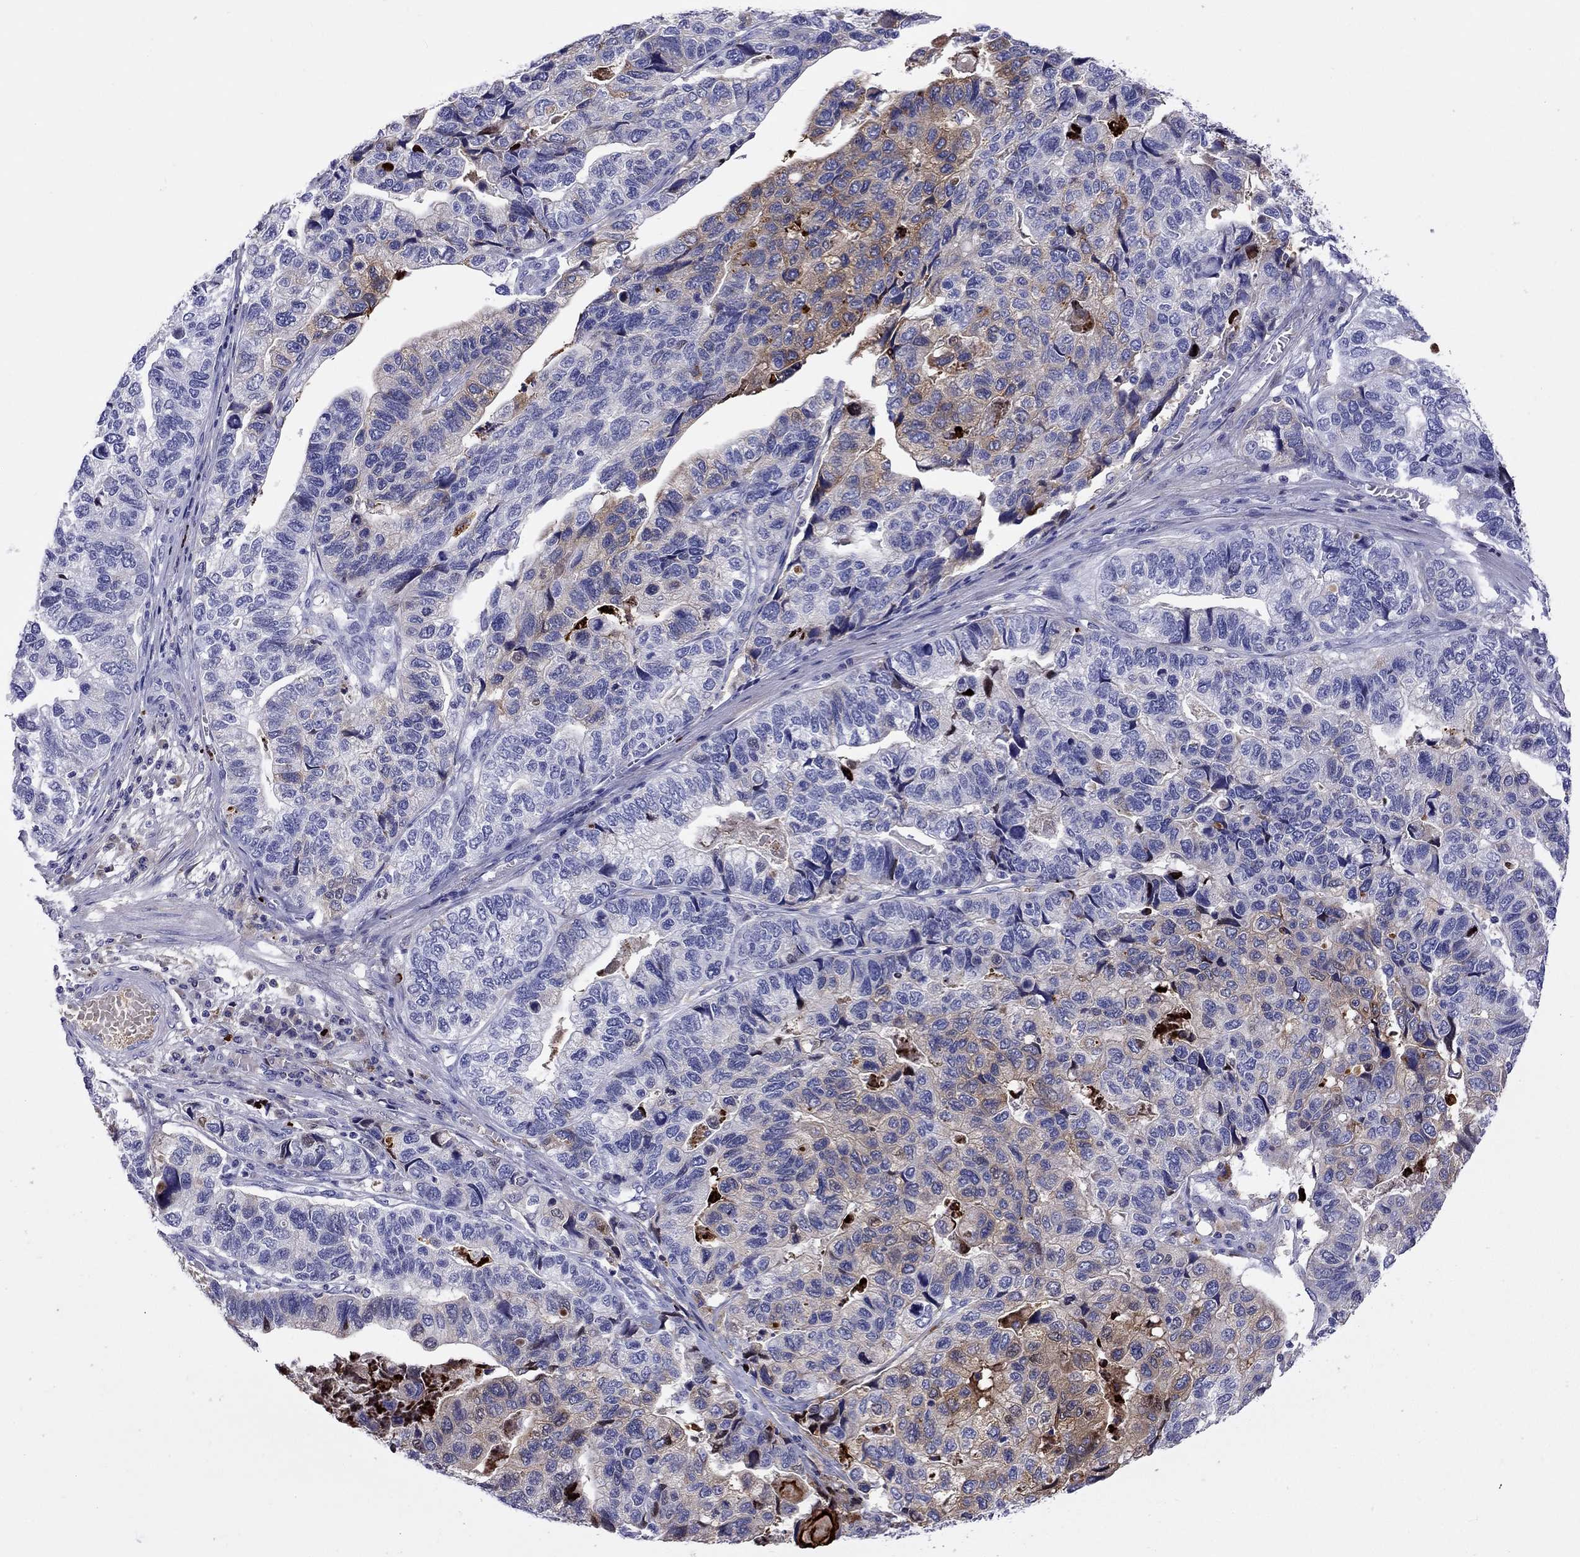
{"staining": {"intensity": "moderate", "quantity": "<25%", "location": "cytoplasmic/membranous"}, "tissue": "stomach cancer", "cell_type": "Tumor cells", "image_type": "cancer", "snomed": [{"axis": "morphology", "description": "Adenocarcinoma, NOS"}, {"axis": "topography", "description": "Stomach, upper"}], "caption": "Protein expression analysis of adenocarcinoma (stomach) exhibits moderate cytoplasmic/membranous staining in about <25% of tumor cells.", "gene": "SERPINA3", "patient": {"sex": "female", "age": 67}}